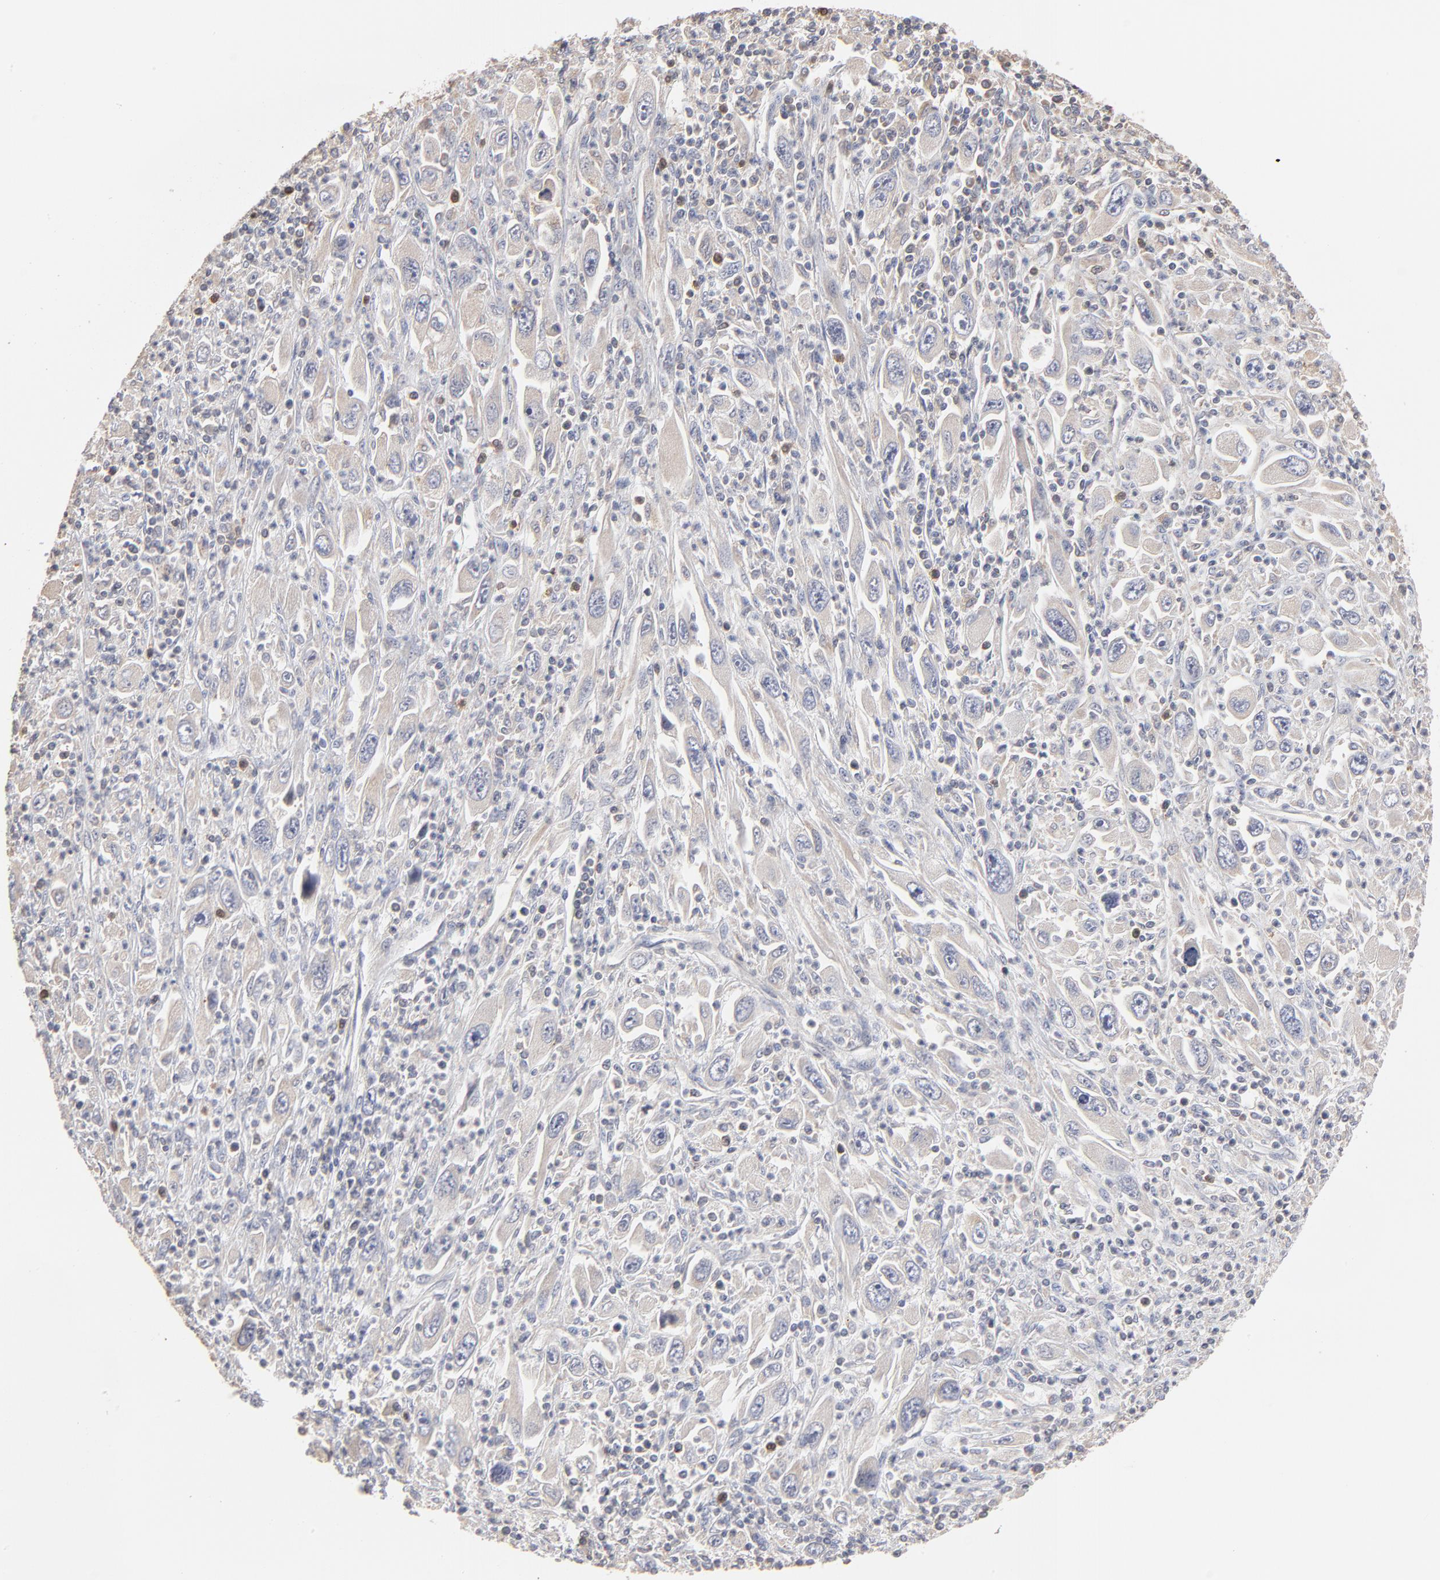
{"staining": {"intensity": "negative", "quantity": "none", "location": "none"}, "tissue": "melanoma", "cell_type": "Tumor cells", "image_type": "cancer", "snomed": [{"axis": "morphology", "description": "Malignant melanoma, Metastatic site"}, {"axis": "topography", "description": "Skin"}], "caption": "The photomicrograph shows no staining of tumor cells in malignant melanoma (metastatic site).", "gene": "RNF213", "patient": {"sex": "female", "age": 56}}